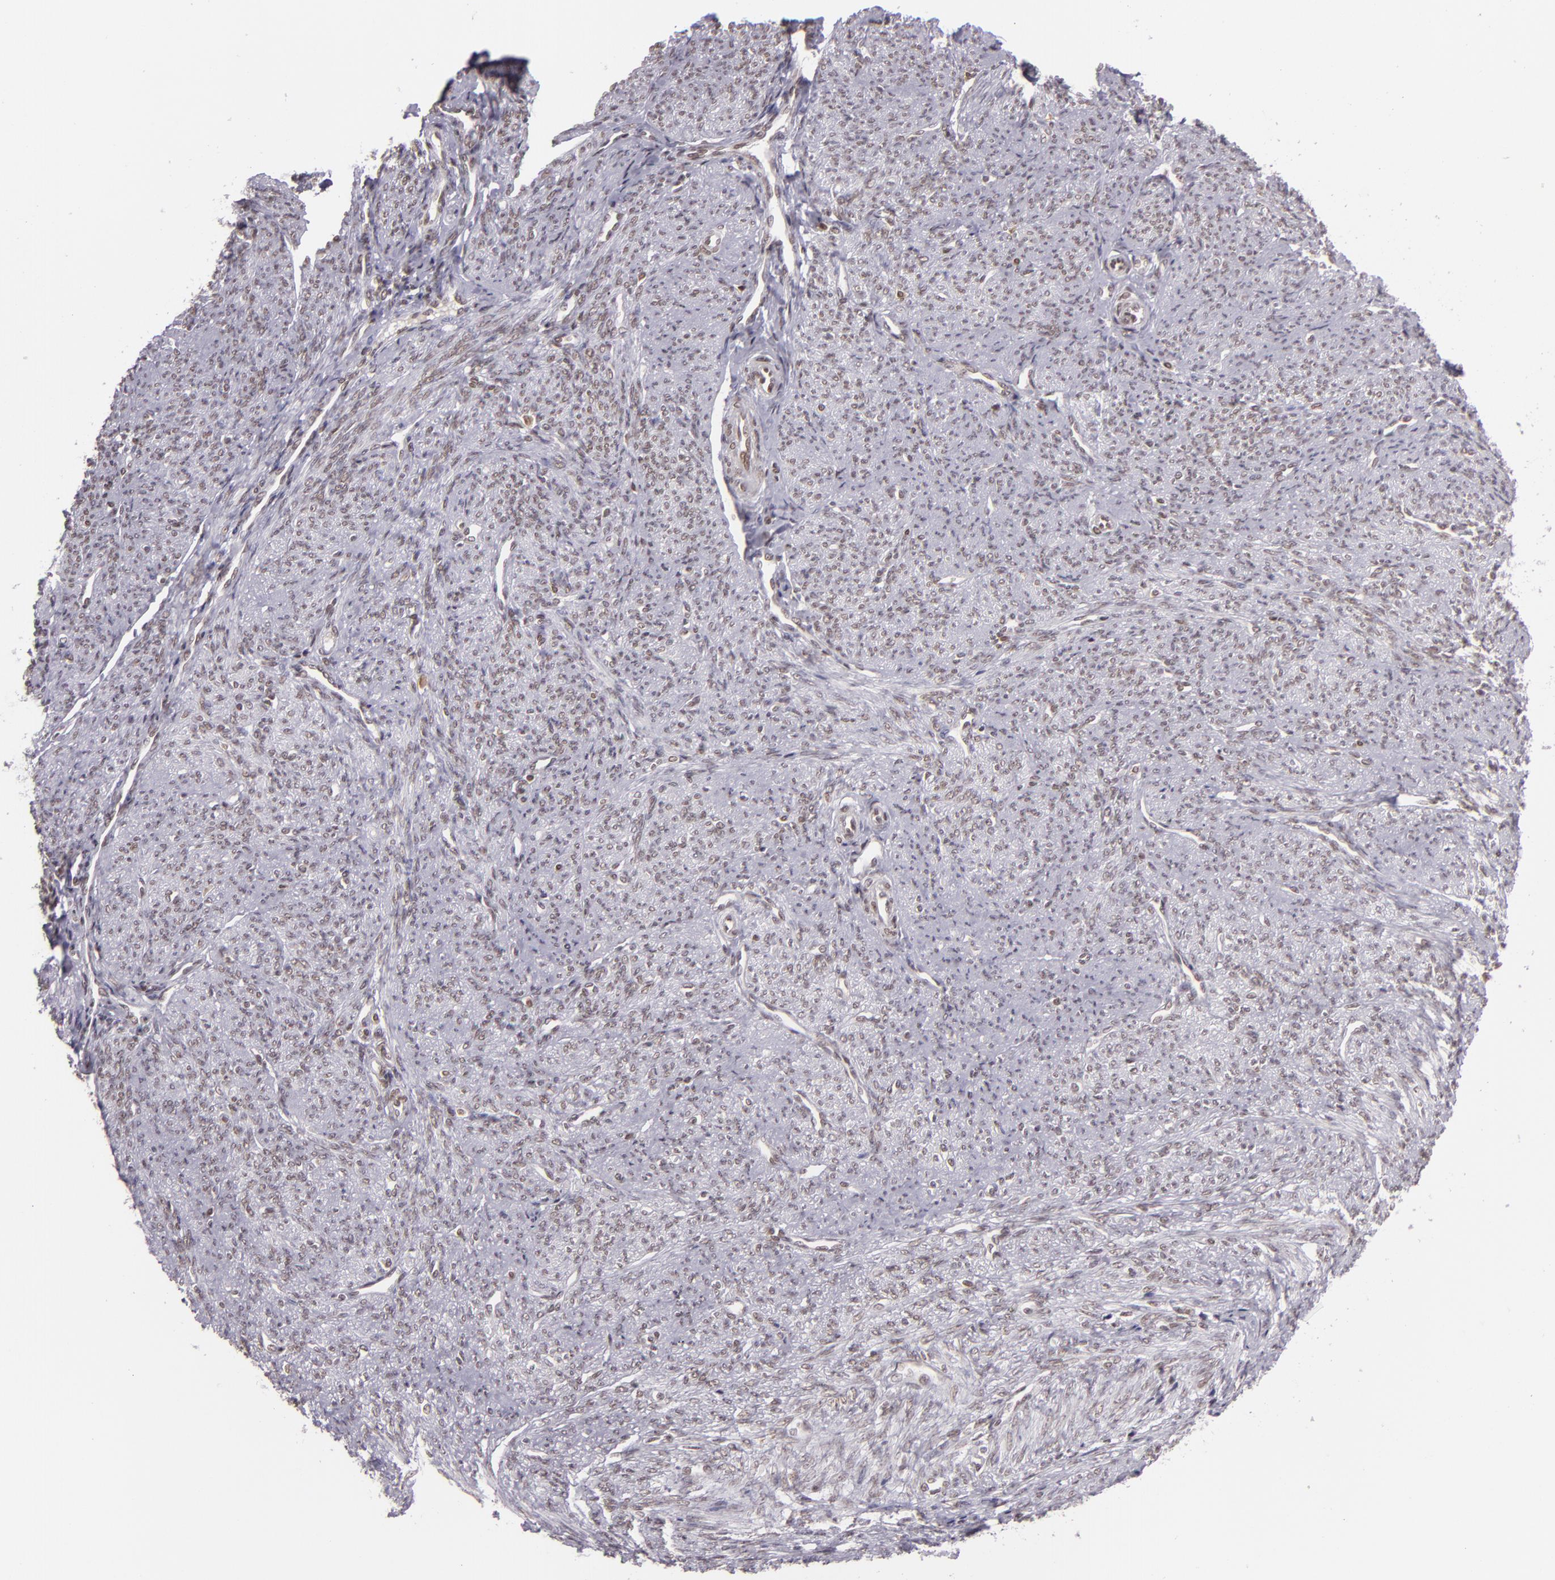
{"staining": {"intensity": "weak", "quantity": "25%-75%", "location": "nuclear"}, "tissue": "smooth muscle", "cell_type": "Smooth muscle cells", "image_type": "normal", "snomed": [{"axis": "morphology", "description": "Normal tissue, NOS"}, {"axis": "topography", "description": "Cervix"}, {"axis": "topography", "description": "Endometrium"}], "caption": "High-magnification brightfield microscopy of normal smooth muscle stained with DAB (brown) and counterstained with hematoxylin (blue). smooth muscle cells exhibit weak nuclear positivity is seen in approximately25%-75% of cells.", "gene": "ZFX", "patient": {"sex": "female", "age": 65}}